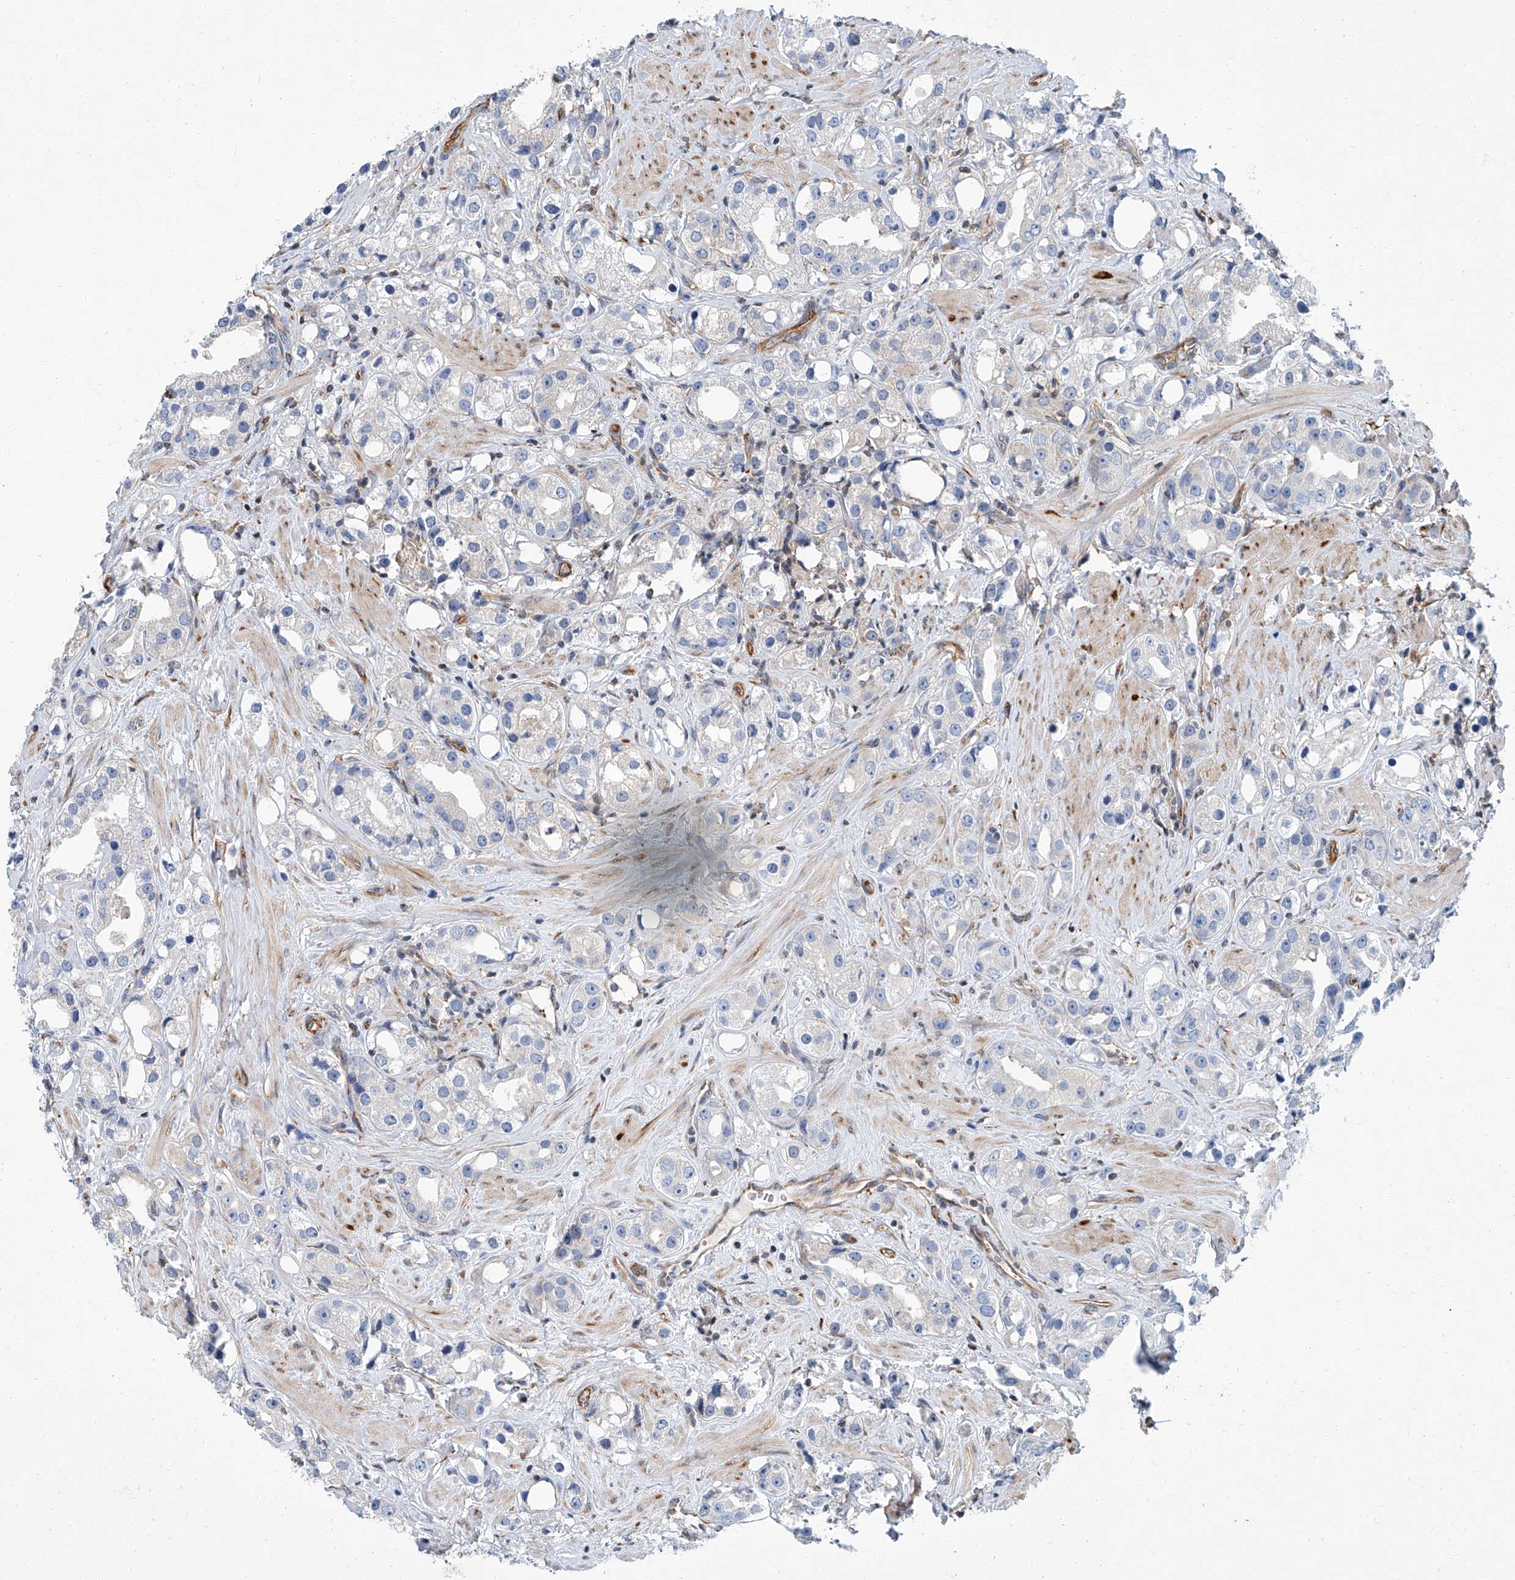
{"staining": {"intensity": "negative", "quantity": "none", "location": "none"}, "tissue": "prostate cancer", "cell_type": "Tumor cells", "image_type": "cancer", "snomed": [{"axis": "morphology", "description": "Adenocarcinoma, NOS"}, {"axis": "topography", "description": "Prostate"}], "caption": "The image exhibits no significant positivity in tumor cells of prostate cancer.", "gene": "PSMB10", "patient": {"sex": "male", "age": 79}}